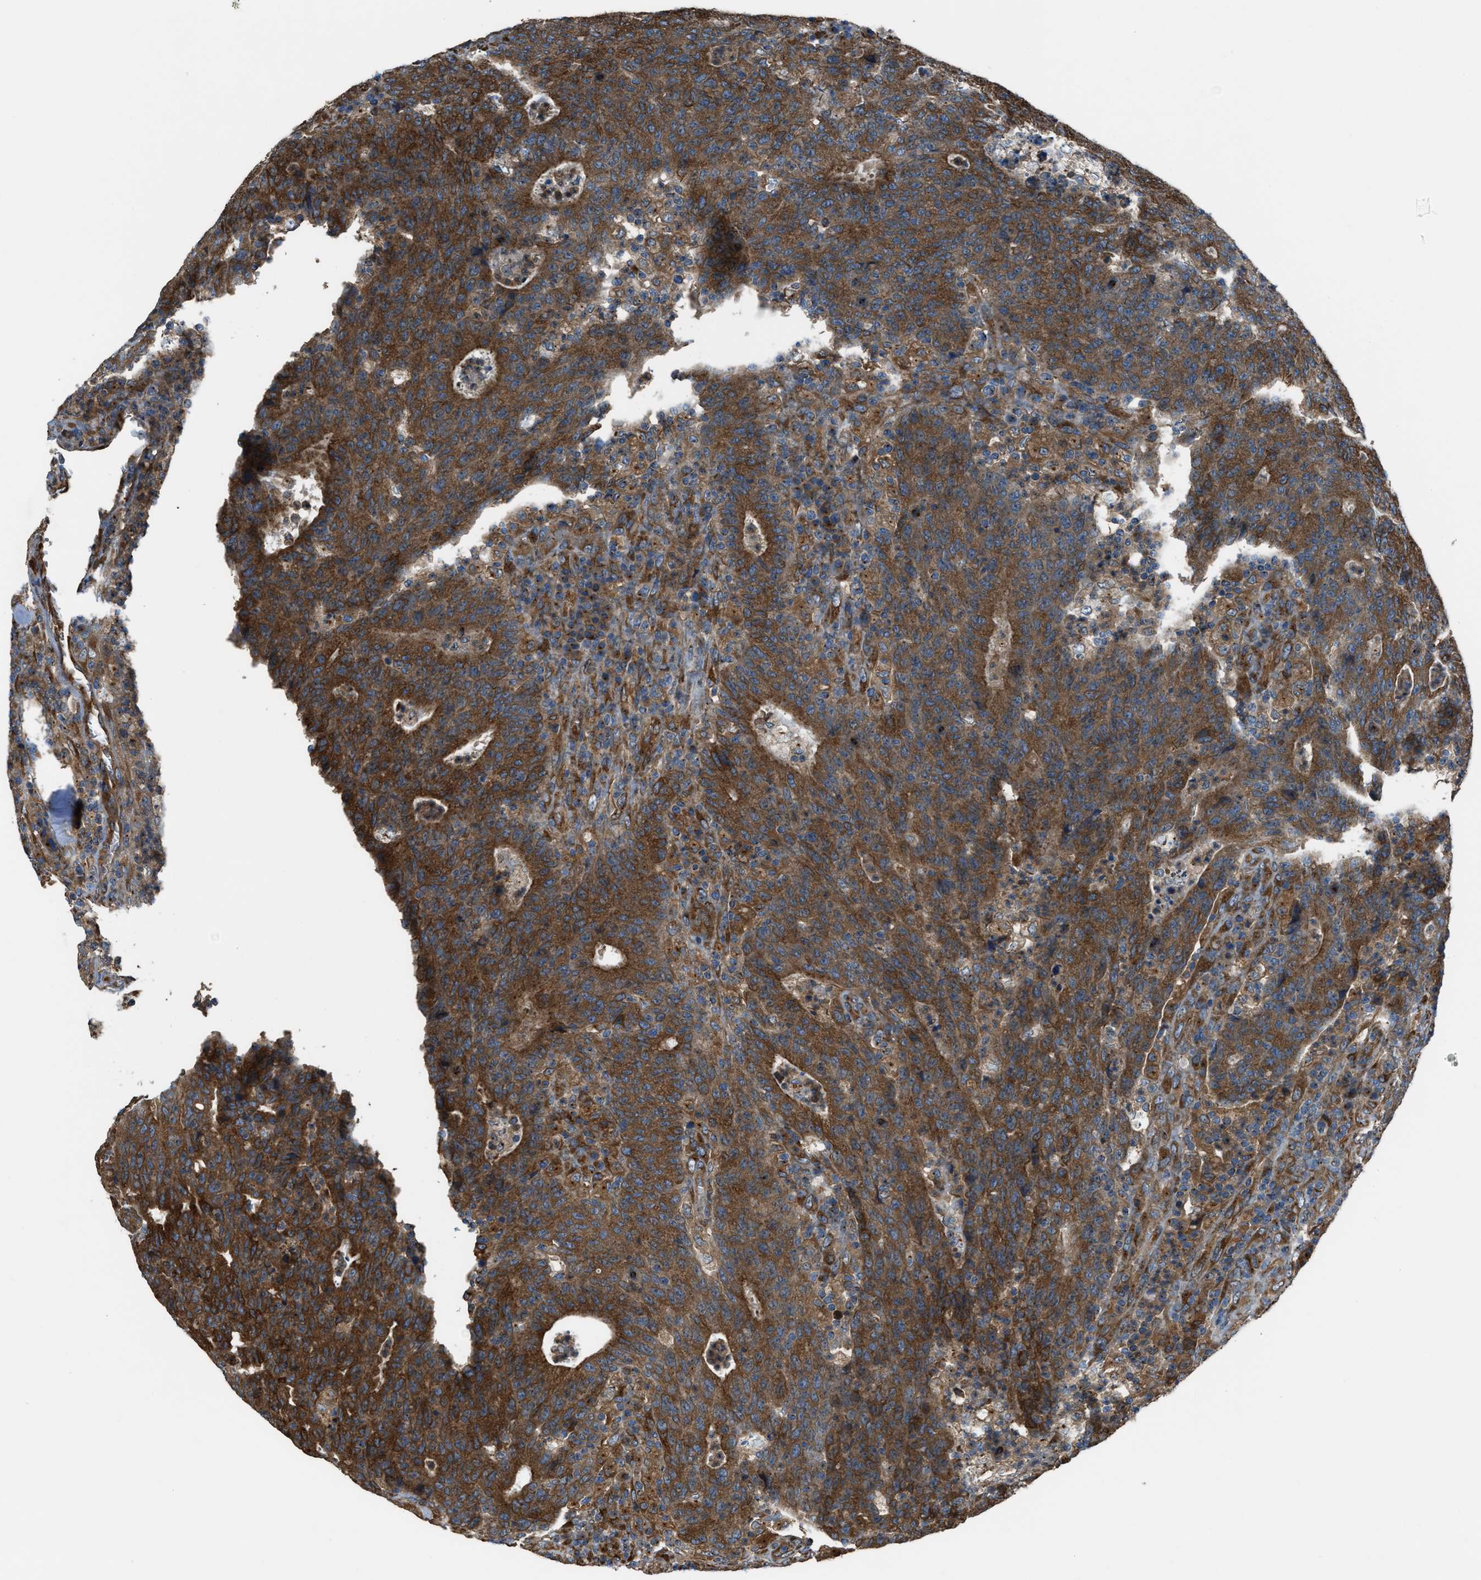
{"staining": {"intensity": "strong", "quantity": ">75%", "location": "cytoplasmic/membranous"}, "tissue": "colorectal cancer", "cell_type": "Tumor cells", "image_type": "cancer", "snomed": [{"axis": "morphology", "description": "Adenocarcinoma, NOS"}, {"axis": "topography", "description": "Colon"}], "caption": "Adenocarcinoma (colorectal) tissue shows strong cytoplasmic/membranous positivity in about >75% of tumor cells, visualized by immunohistochemistry. The protein is shown in brown color, while the nuclei are stained blue.", "gene": "TRPC1", "patient": {"sex": "female", "age": 75}}